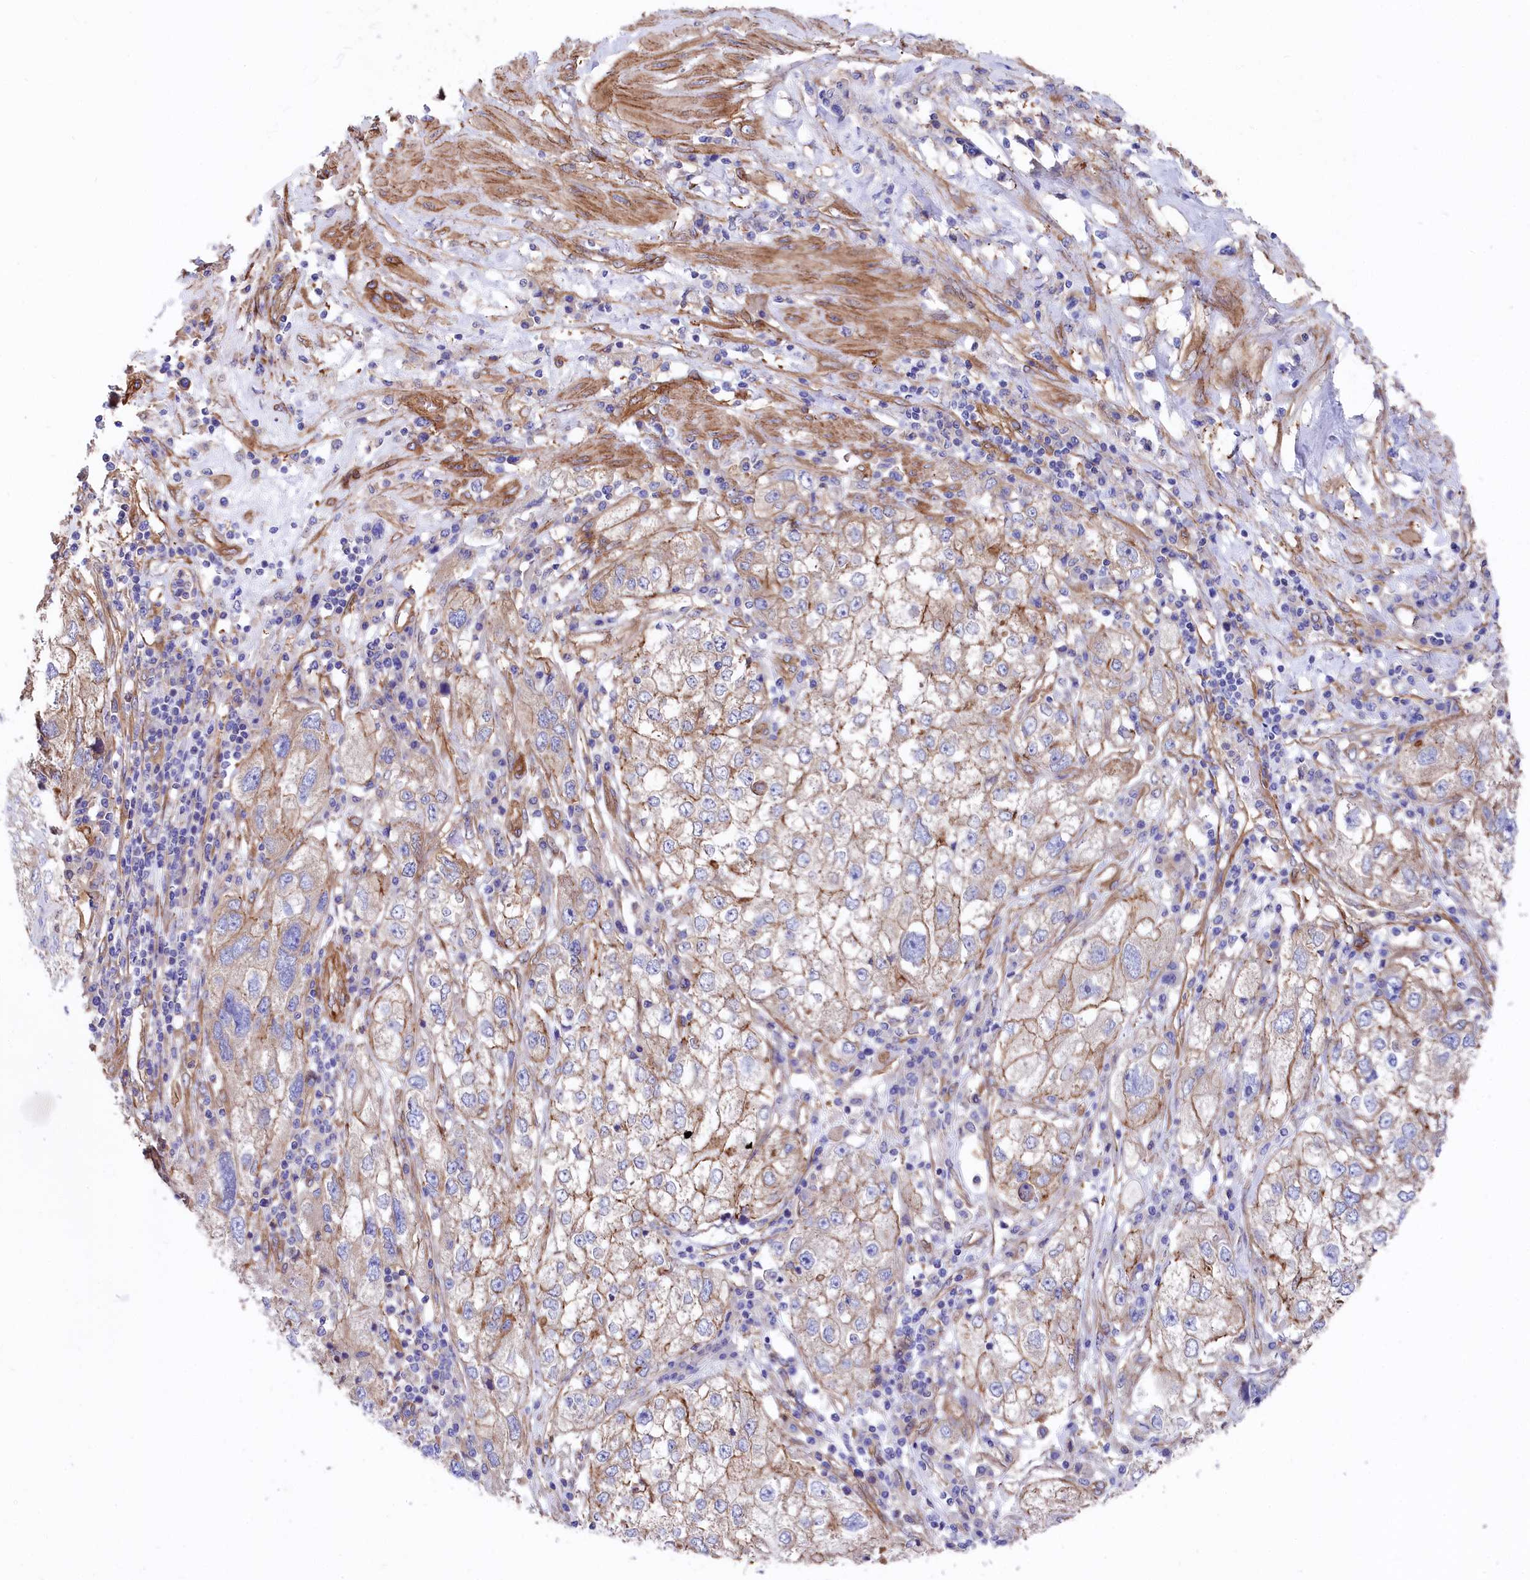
{"staining": {"intensity": "moderate", "quantity": "<25%", "location": "cytoplasmic/membranous"}, "tissue": "endometrial cancer", "cell_type": "Tumor cells", "image_type": "cancer", "snomed": [{"axis": "morphology", "description": "Adenocarcinoma, NOS"}, {"axis": "topography", "description": "Endometrium"}], "caption": "Immunohistochemistry micrograph of human adenocarcinoma (endometrial) stained for a protein (brown), which displays low levels of moderate cytoplasmic/membranous positivity in about <25% of tumor cells.", "gene": "TNKS1BP1", "patient": {"sex": "female", "age": 49}}